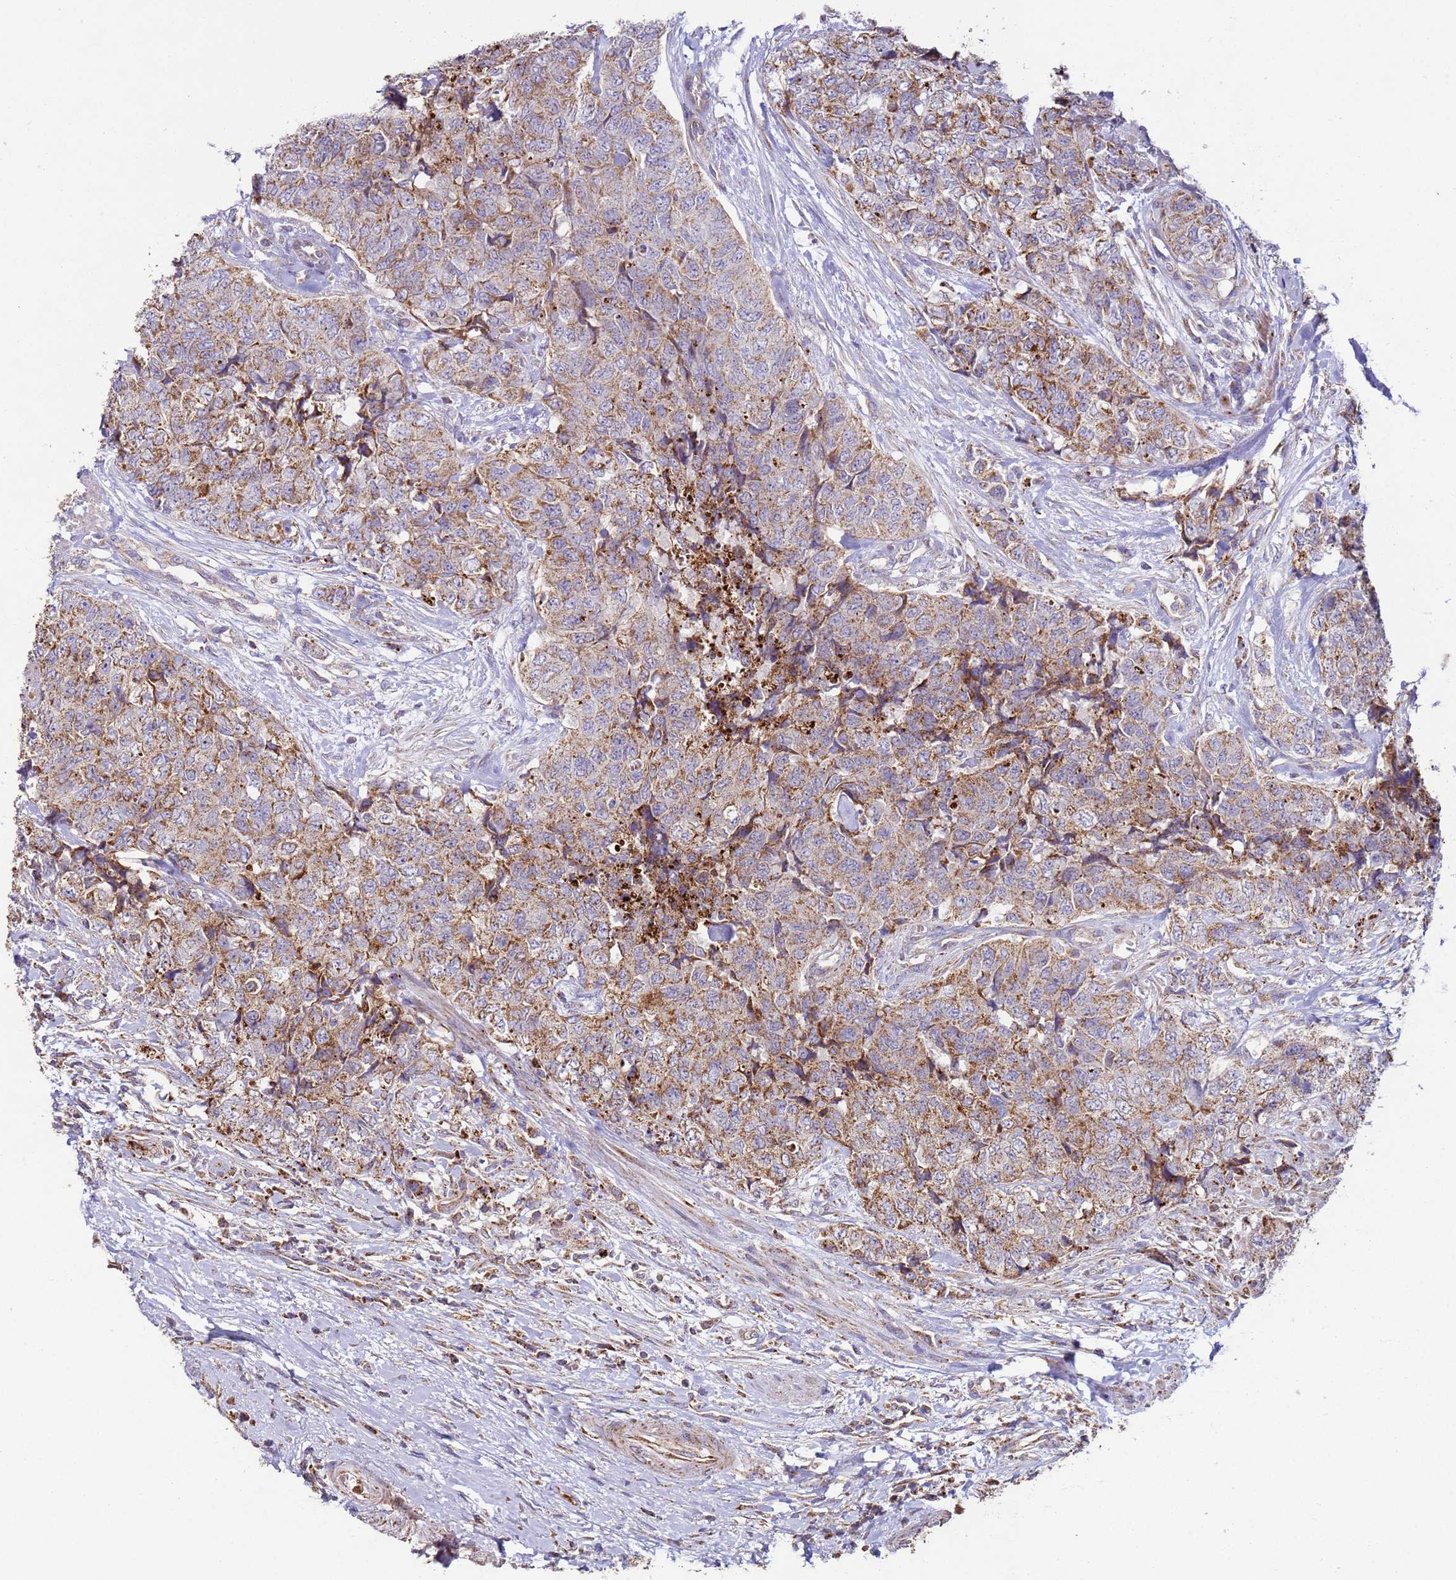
{"staining": {"intensity": "moderate", "quantity": ">75%", "location": "cytoplasmic/membranous"}, "tissue": "urothelial cancer", "cell_type": "Tumor cells", "image_type": "cancer", "snomed": [{"axis": "morphology", "description": "Urothelial carcinoma, High grade"}, {"axis": "topography", "description": "Urinary bladder"}], "caption": "Brown immunohistochemical staining in urothelial cancer shows moderate cytoplasmic/membranous positivity in about >75% of tumor cells. (IHC, brightfield microscopy, high magnification).", "gene": "FBXO33", "patient": {"sex": "female", "age": 78}}